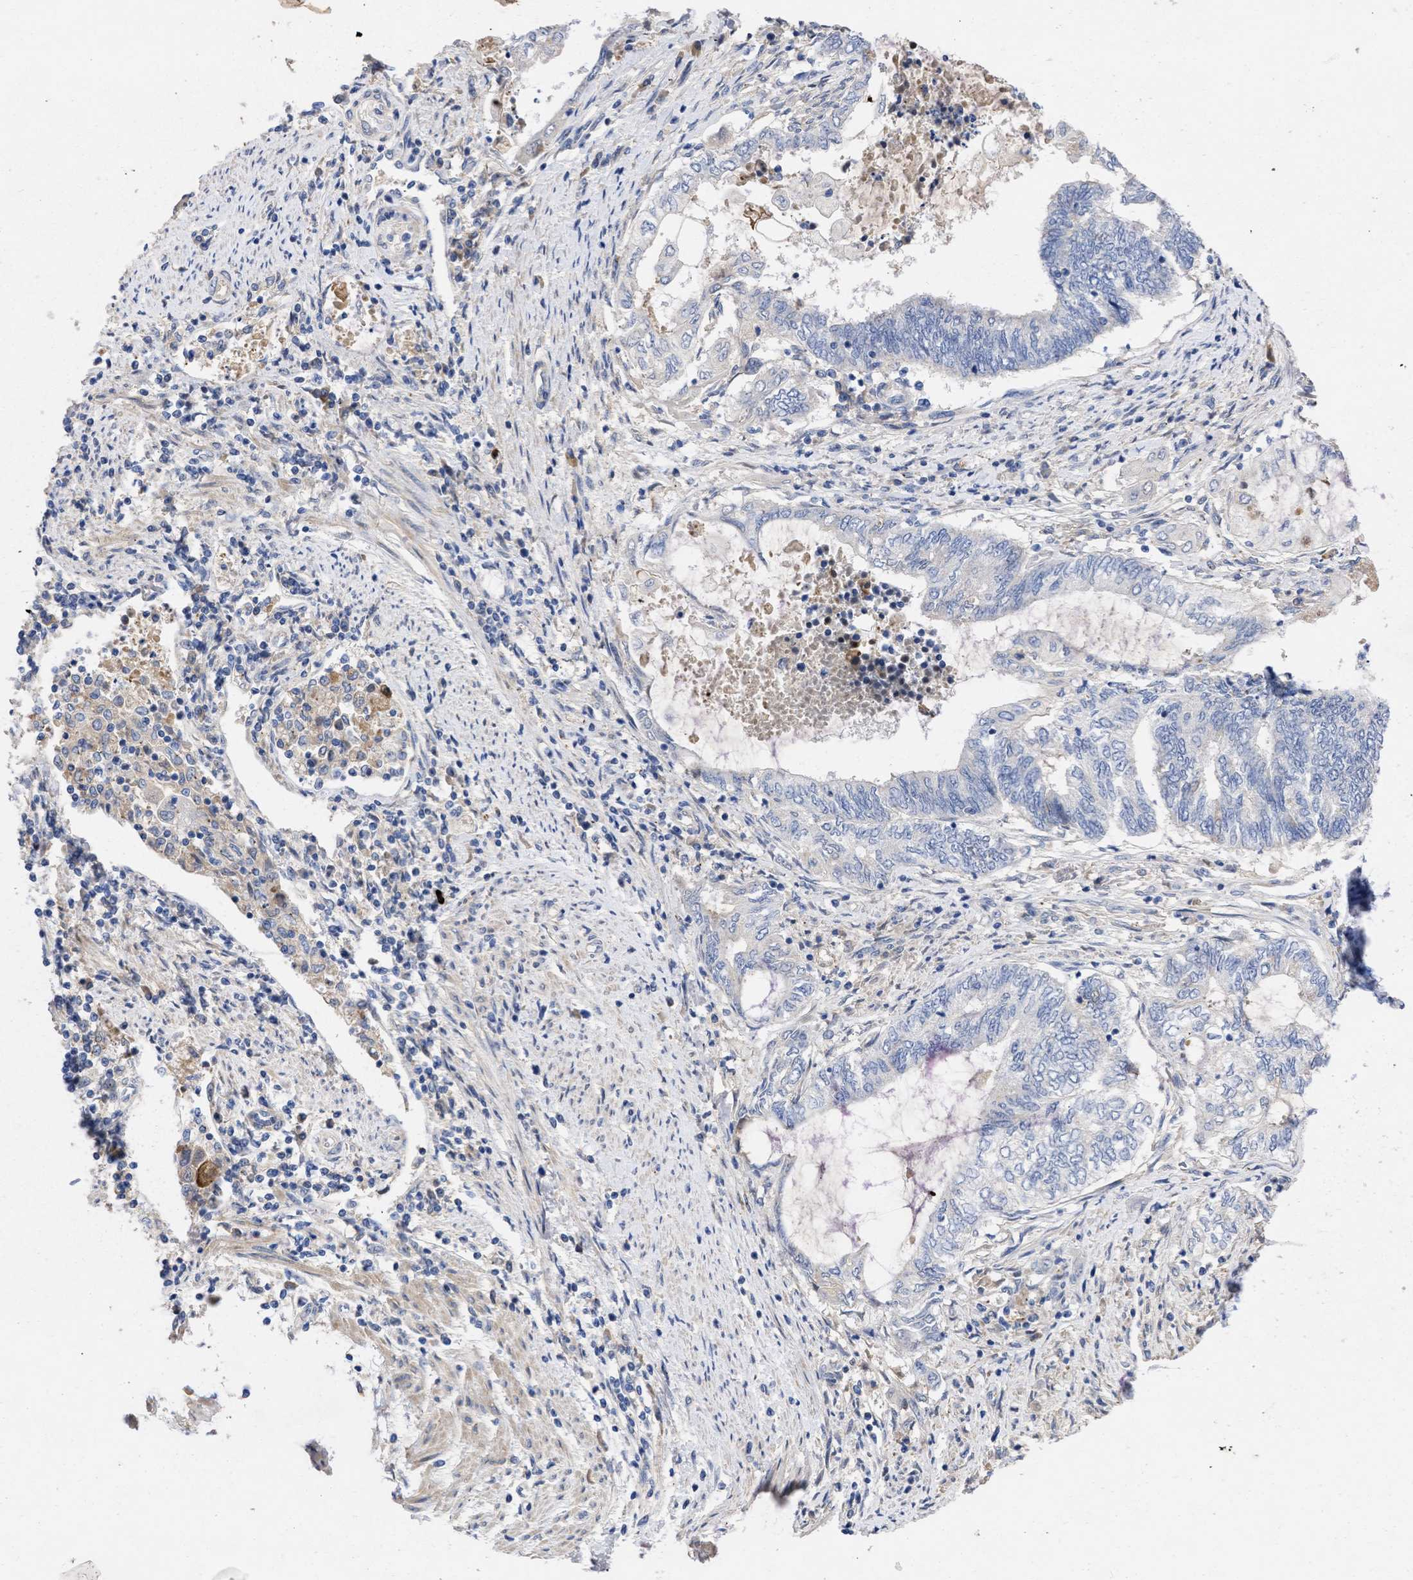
{"staining": {"intensity": "negative", "quantity": "none", "location": "none"}, "tissue": "endometrial cancer", "cell_type": "Tumor cells", "image_type": "cancer", "snomed": [{"axis": "morphology", "description": "Adenocarcinoma, NOS"}, {"axis": "topography", "description": "Uterus"}, {"axis": "topography", "description": "Endometrium"}], "caption": "There is no significant positivity in tumor cells of endometrial cancer (adenocarcinoma). The staining is performed using DAB brown chromogen with nuclei counter-stained in using hematoxylin.", "gene": "ARHGEF4", "patient": {"sex": "female", "age": 70}}